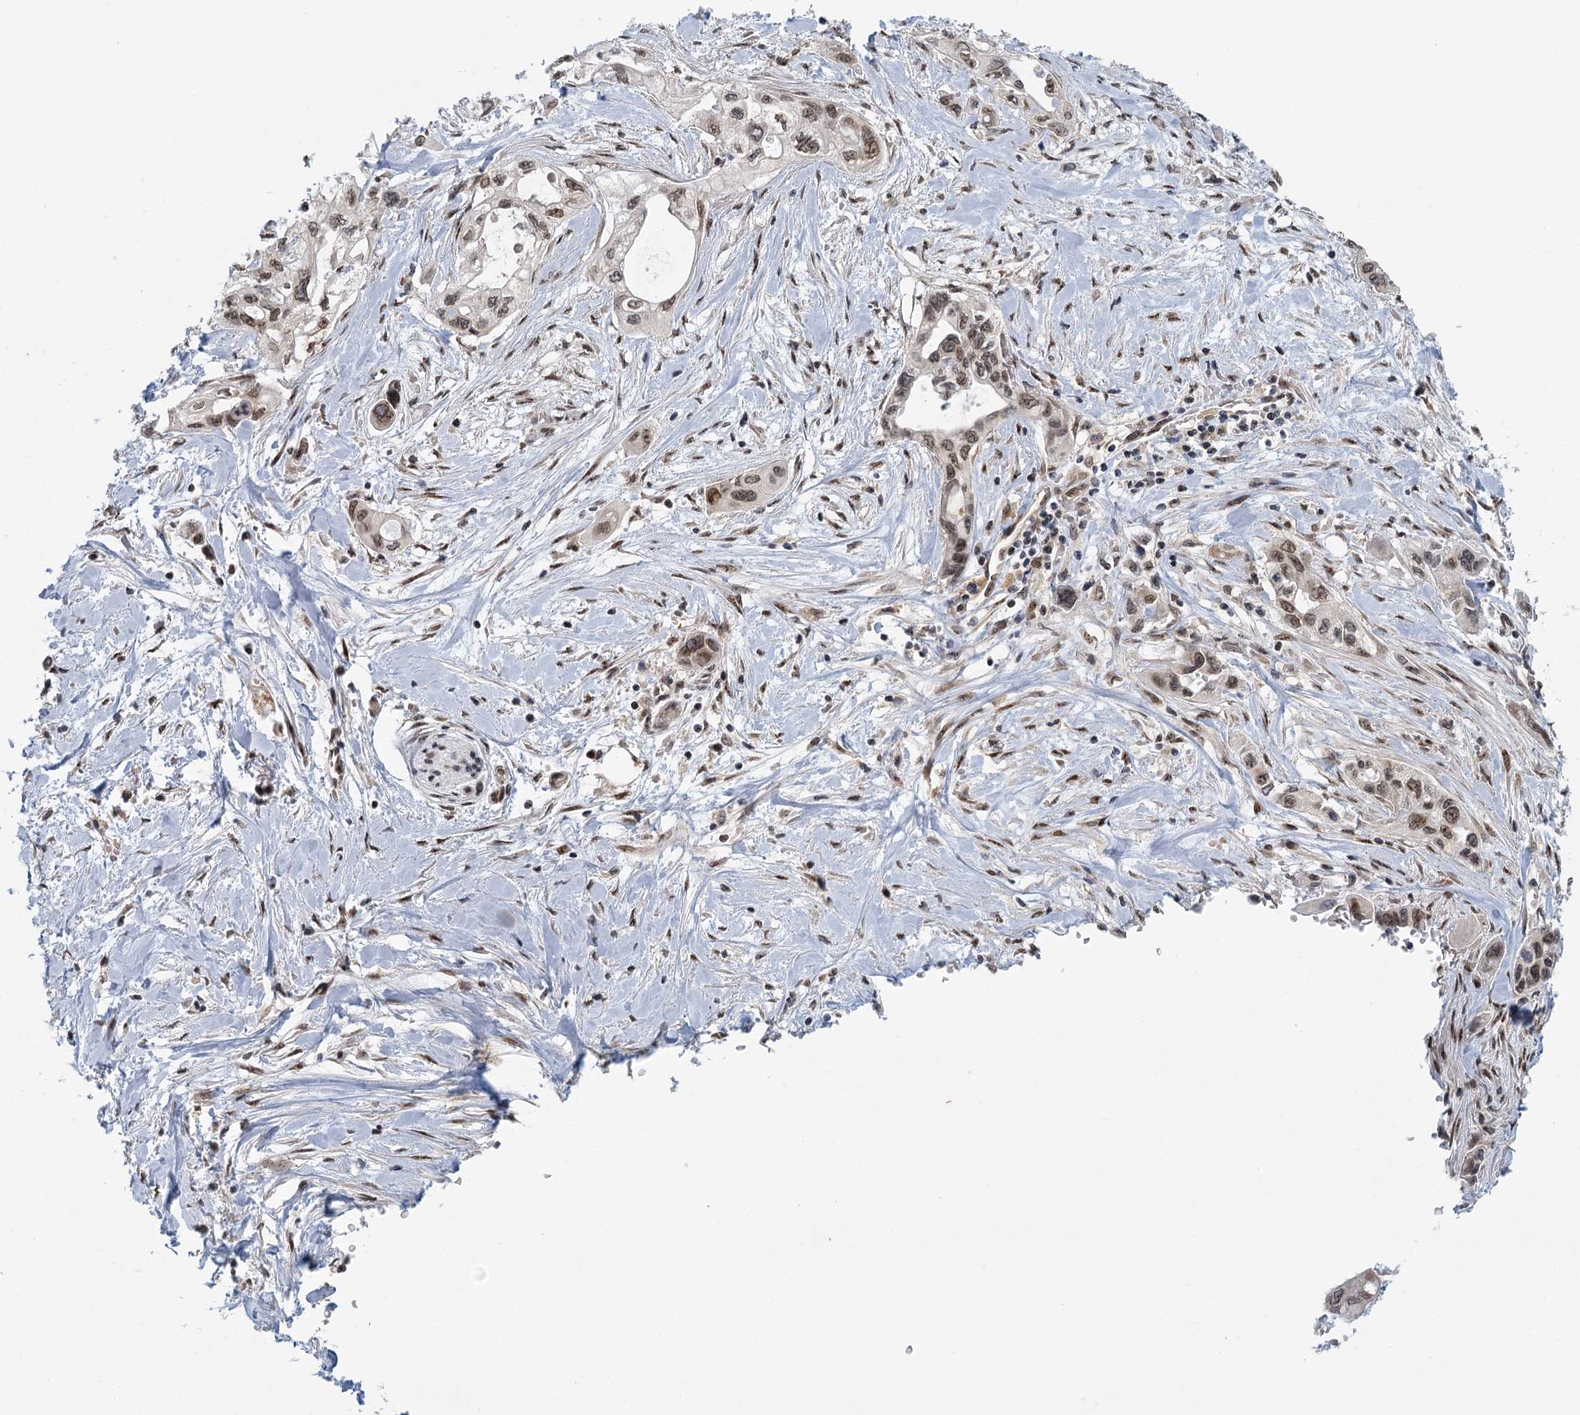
{"staining": {"intensity": "weak", "quantity": ">75%", "location": "nuclear"}, "tissue": "pancreatic cancer", "cell_type": "Tumor cells", "image_type": "cancer", "snomed": [{"axis": "morphology", "description": "Adenocarcinoma, NOS"}, {"axis": "topography", "description": "Pancreas"}], "caption": "DAB (3,3'-diaminobenzidine) immunohistochemical staining of pancreatic adenocarcinoma reveals weak nuclear protein positivity in about >75% of tumor cells.", "gene": "TREX1", "patient": {"sex": "male", "age": 75}}